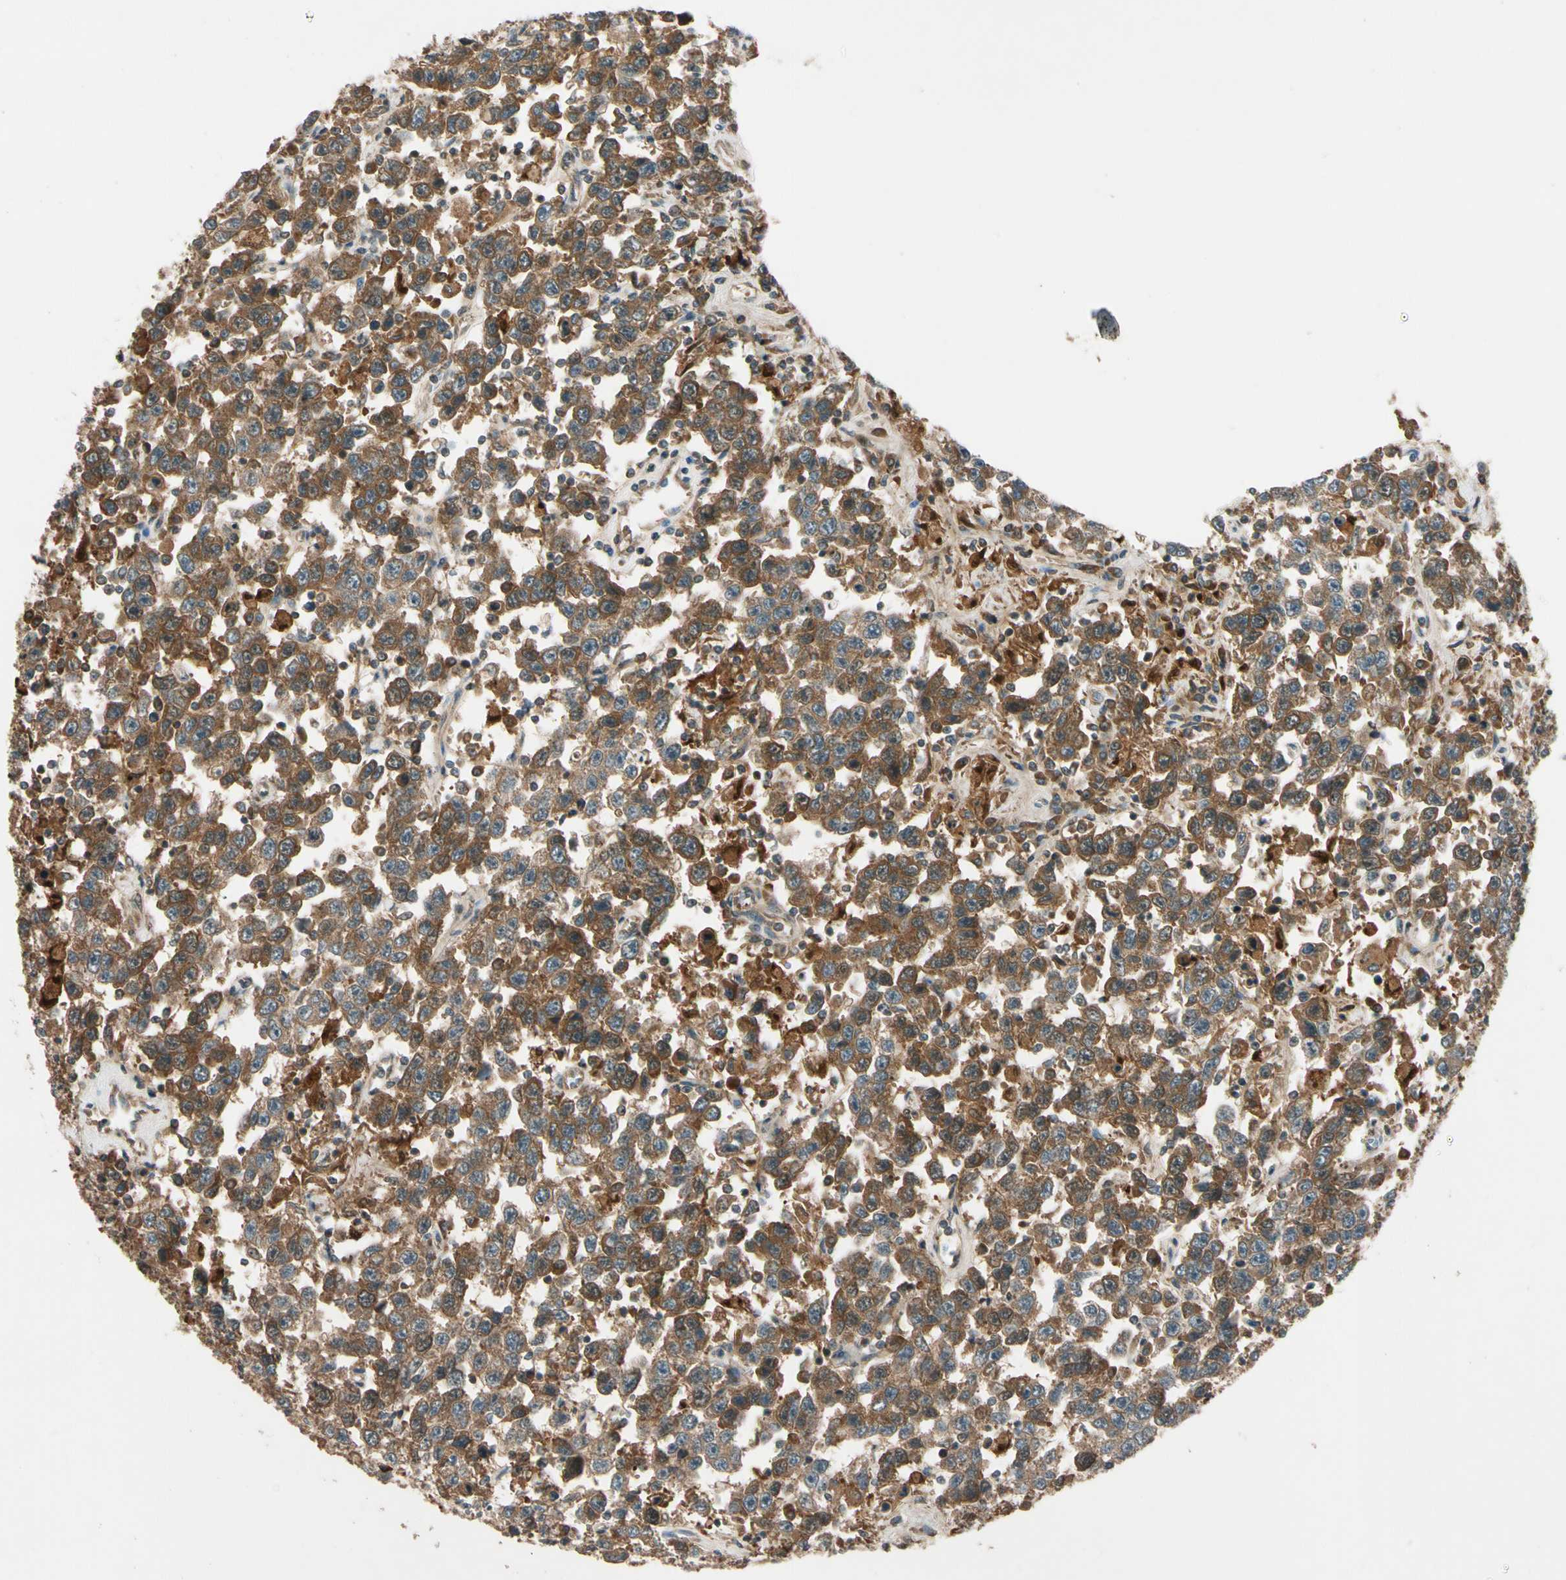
{"staining": {"intensity": "strong", "quantity": ">75%", "location": "cytoplasmic/membranous"}, "tissue": "testis cancer", "cell_type": "Tumor cells", "image_type": "cancer", "snomed": [{"axis": "morphology", "description": "Seminoma, NOS"}, {"axis": "topography", "description": "Testis"}], "caption": "Testis cancer stained with immunohistochemistry exhibits strong cytoplasmic/membranous expression in approximately >75% of tumor cells. (DAB = brown stain, brightfield microscopy at high magnification).", "gene": "ACVR1C", "patient": {"sex": "male", "age": 41}}